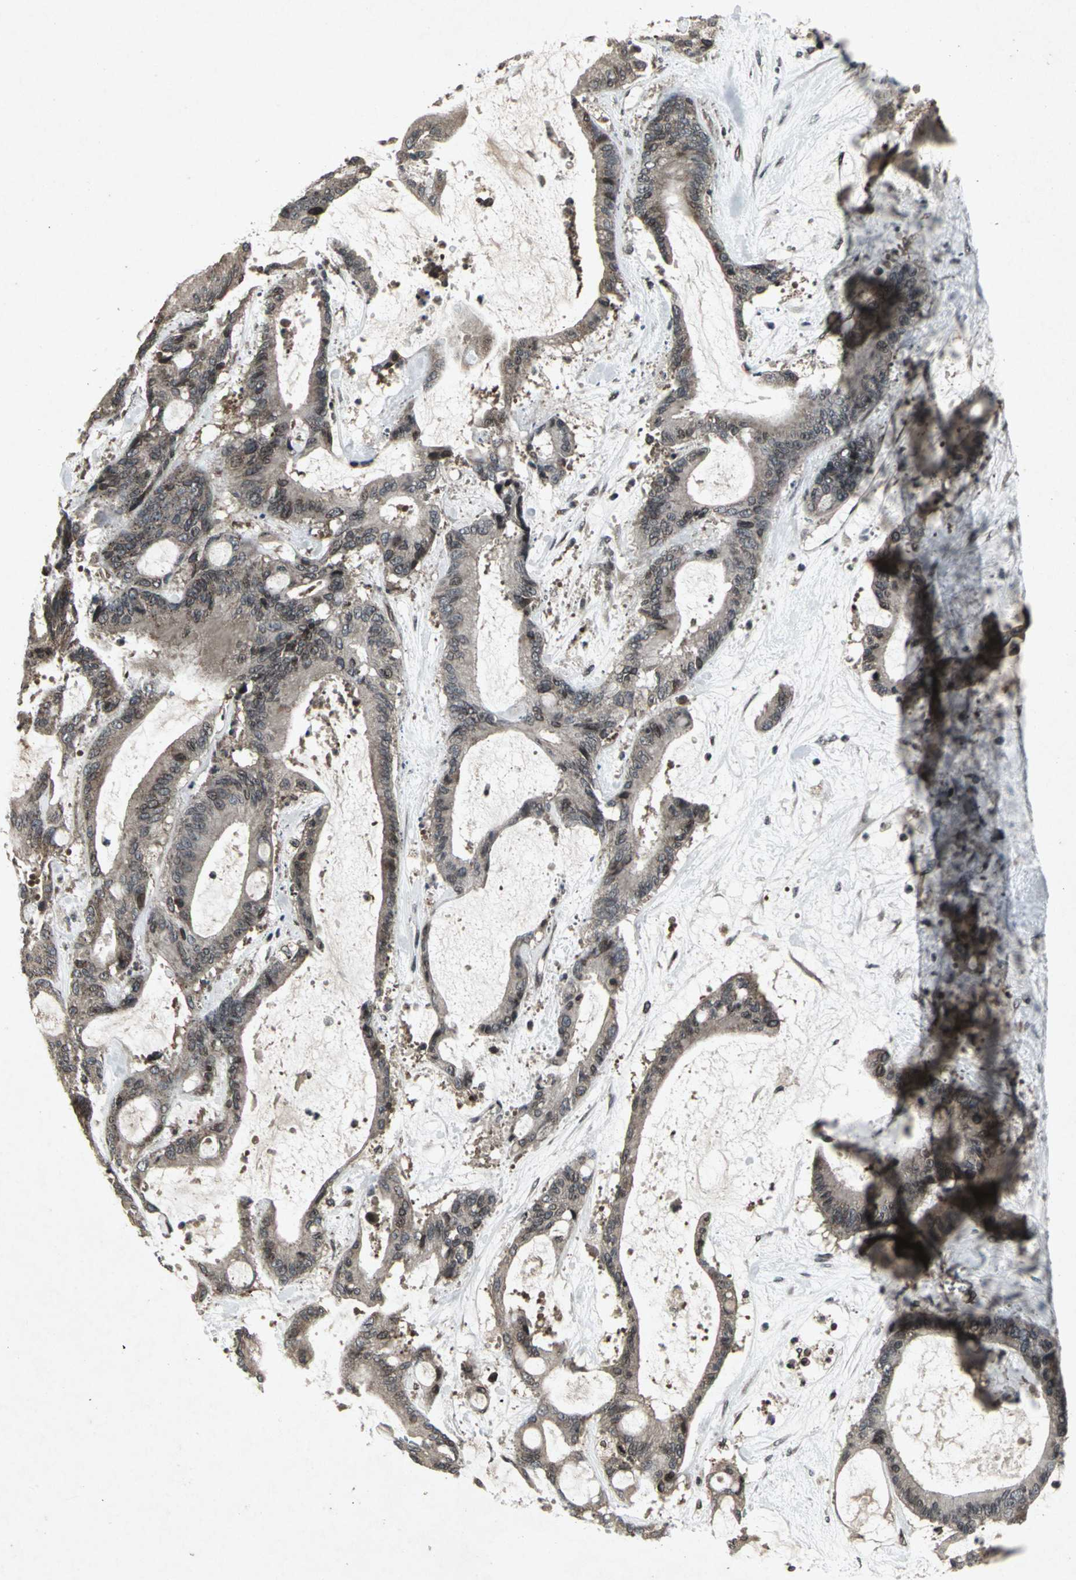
{"staining": {"intensity": "moderate", "quantity": ">75%", "location": "cytoplasmic/membranous,nuclear"}, "tissue": "liver cancer", "cell_type": "Tumor cells", "image_type": "cancer", "snomed": [{"axis": "morphology", "description": "Cholangiocarcinoma"}, {"axis": "topography", "description": "Liver"}], "caption": "Protein staining by immunohistochemistry (IHC) displays moderate cytoplasmic/membranous and nuclear positivity in approximately >75% of tumor cells in liver cancer.", "gene": "SH2B3", "patient": {"sex": "female", "age": 73}}